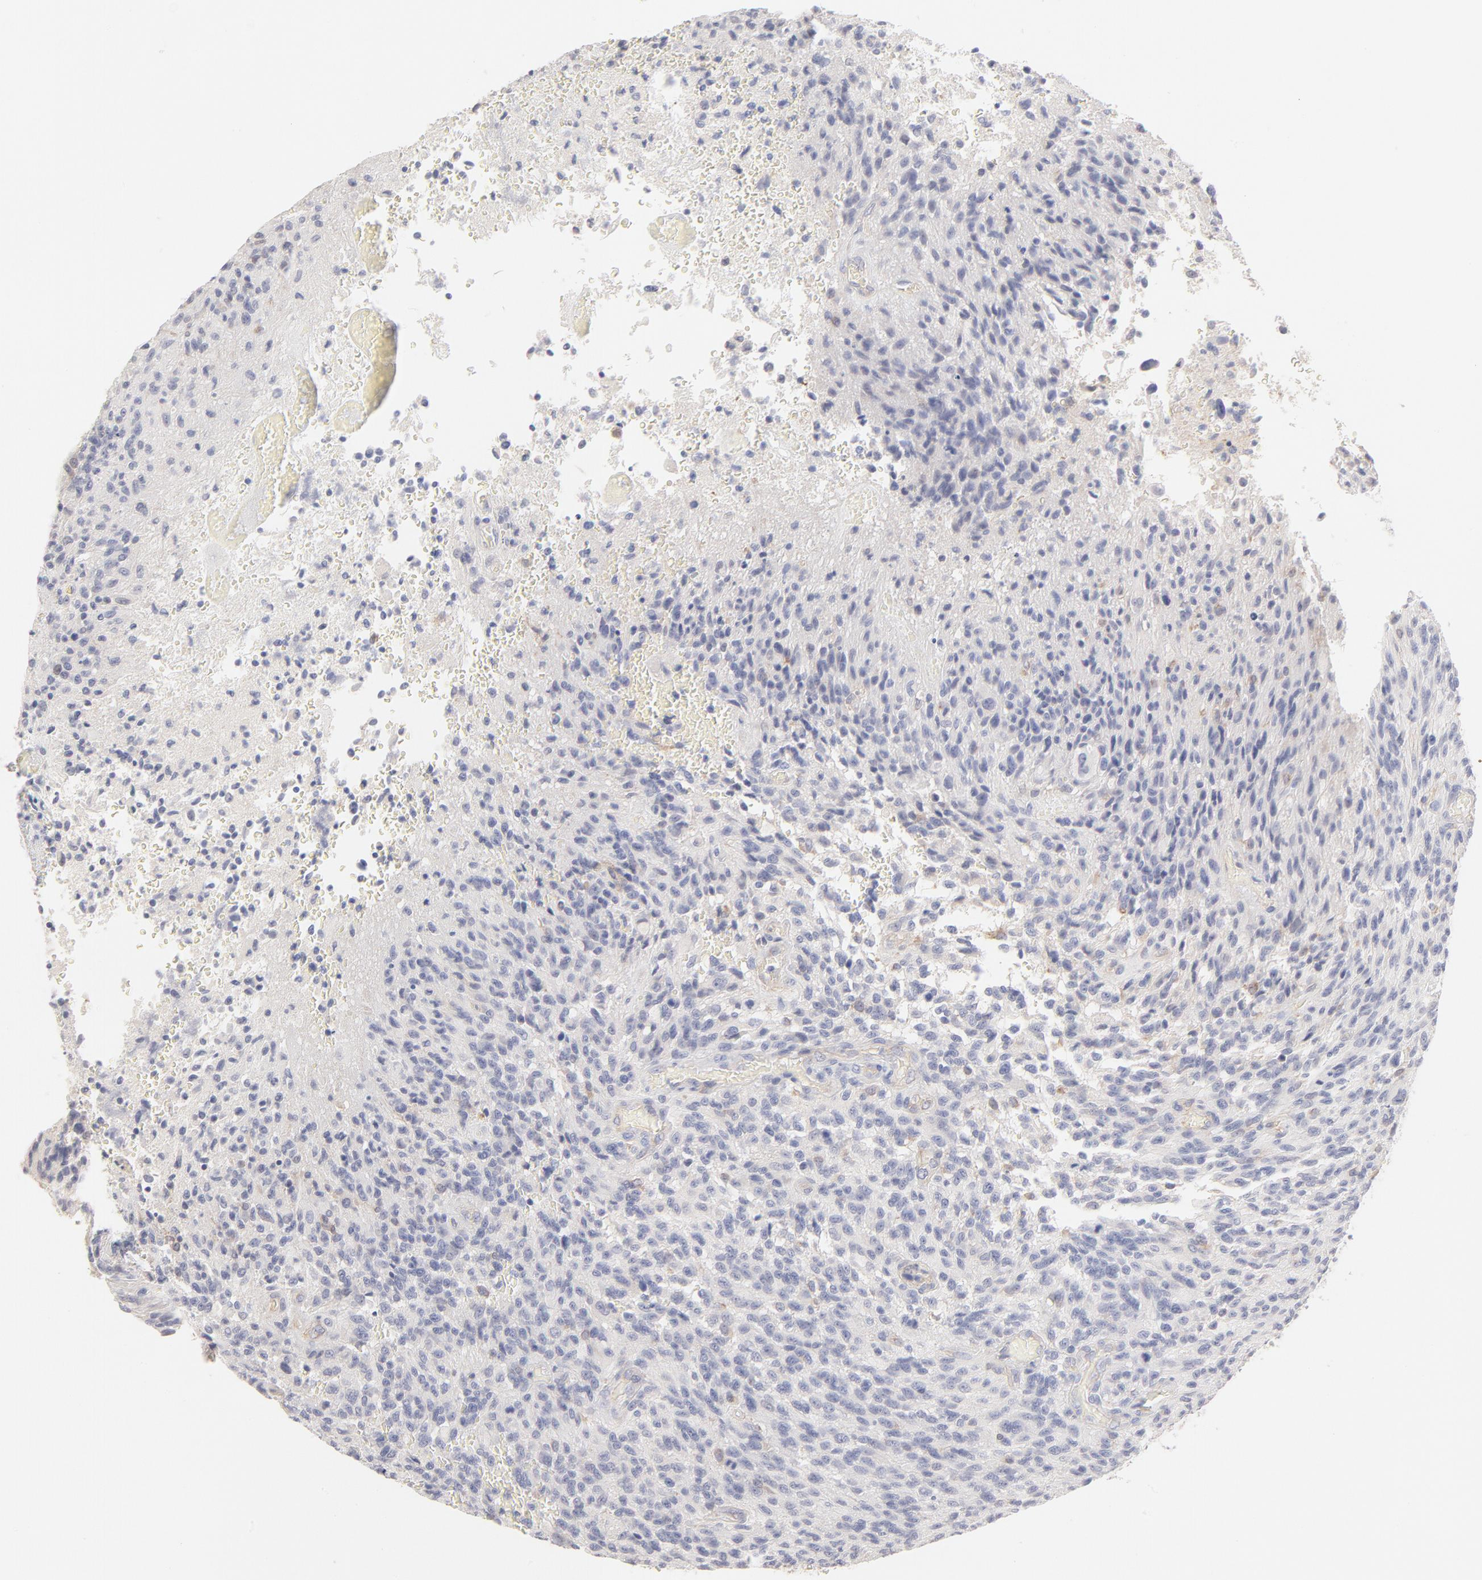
{"staining": {"intensity": "negative", "quantity": "none", "location": "none"}, "tissue": "glioma", "cell_type": "Tumor cells", "image_type": "cancer", "snomed": [{"axis": "morphology", "description": "Normal tissue, NOS"}, {"axis": "morphology", "description": "Glioma, malignant, High grade"}, {"axis": "topography", "description": "Cerebral cortex"}], "caption": "This is an IHC image of human high-grade glioma (malignant). There is no expression in tumor cells.", "gene": "ELF3", "patient": {"sex": "male", "age": 56}}